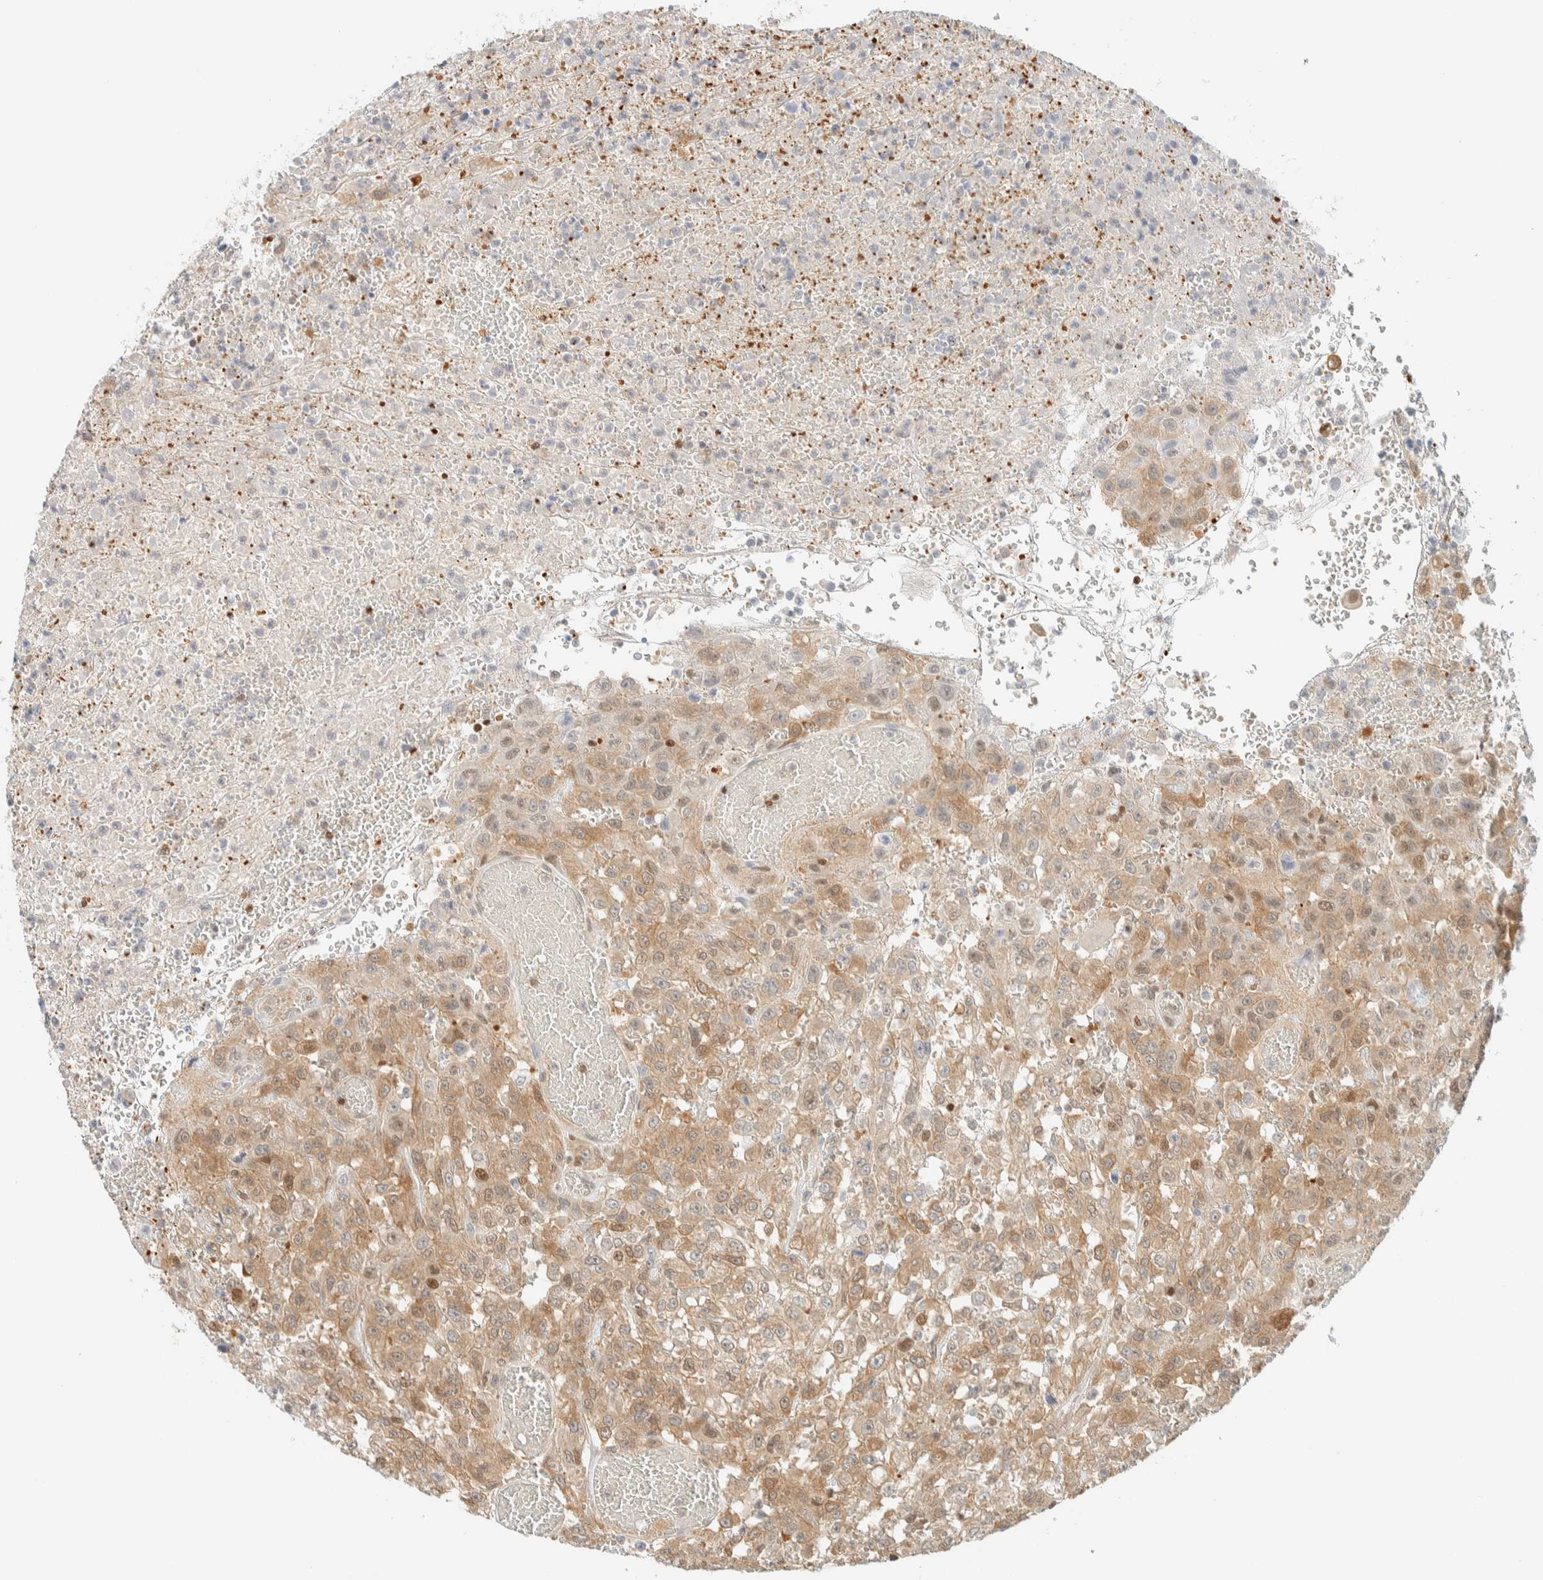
{"staining": {"intensity": "moderate", "quantity": ">75%", "location": "cytoplasmic/membranous,nuclear"}, "tissue": "urothelial cancer", "cell_type": "Tumor cells", "image_type": "cancer", "snomed": [{"axis": "morphology", "description": "Urothelial carcinoma, High grade"}, {"axis": "topography", "description": "Urinary bladder"}], "caption": "An IHC histopathology image of neoplastic tissue is shown. Protein staining in brown highlights moderate cytoplasmic/membranous and nuclear positivity in high-grade urothelial carcinoma within tumor cells.", "gene": "ZBTB37", "patient": {"sex": "male", "age": 46}}